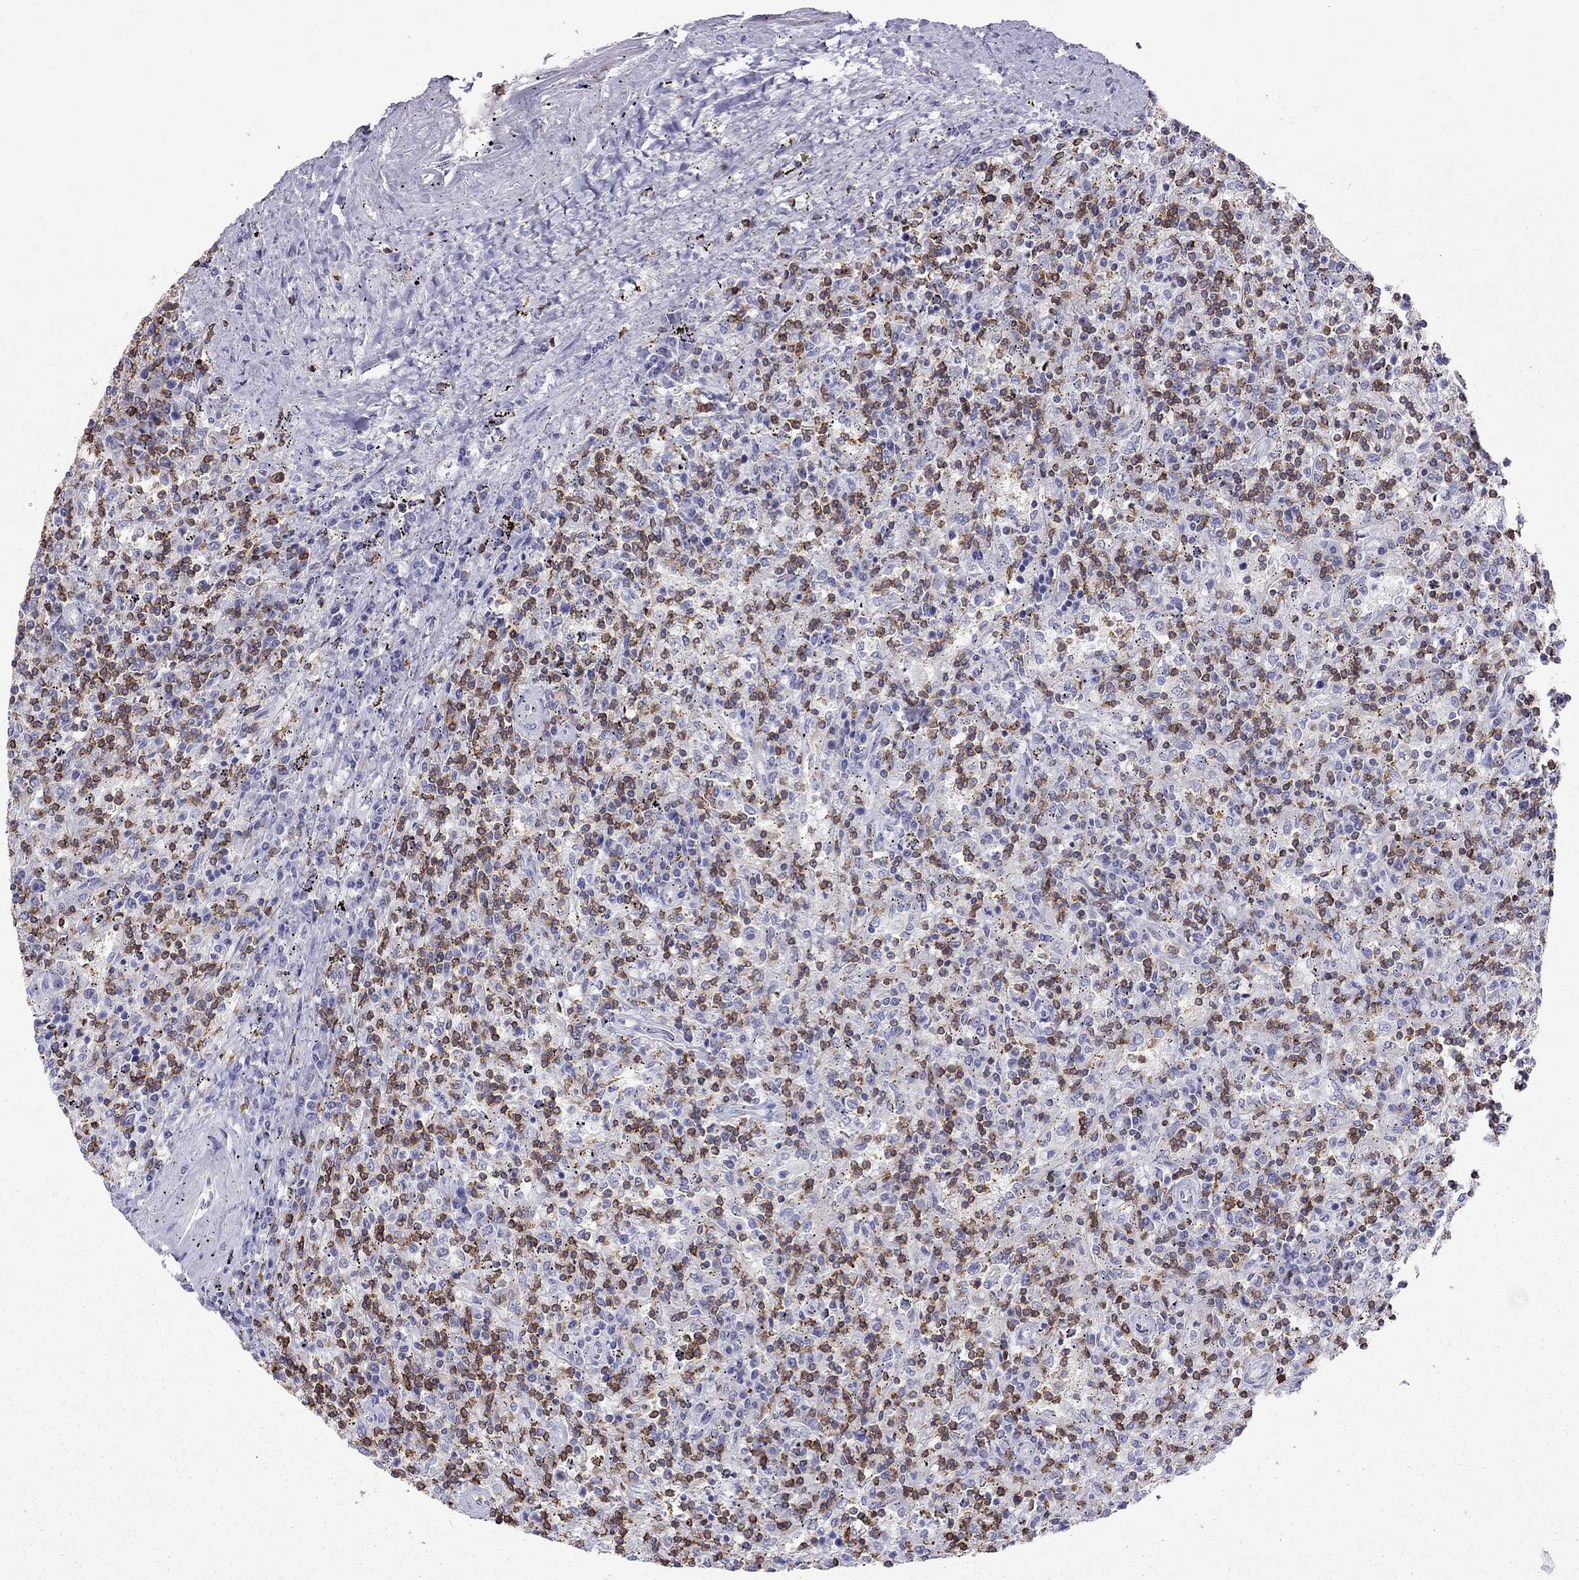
{"staining": {"intensity": "moderate", "quantity": "25%-75%", "location": "cytoplasmic/membranous"}, "tissue": "lymphoma", "cell_type": "Tumor cells", "image_type": "cancer", "snomed": [{"axis": "morphology", "description": "Malignant lymphoma, non-Hodgkin's type, Low grade"}, {"axis": "topography", "description": "Lymph node"}], "caption": "Moderate cytoplasmic/membranous staining is present in about 25%-75% of tumor cells in lymphoma. (Brightfield microscopy of DAB IHC at high magnification).", "gene": "MND1", "patient": {"sex": "male", "age": 52}}